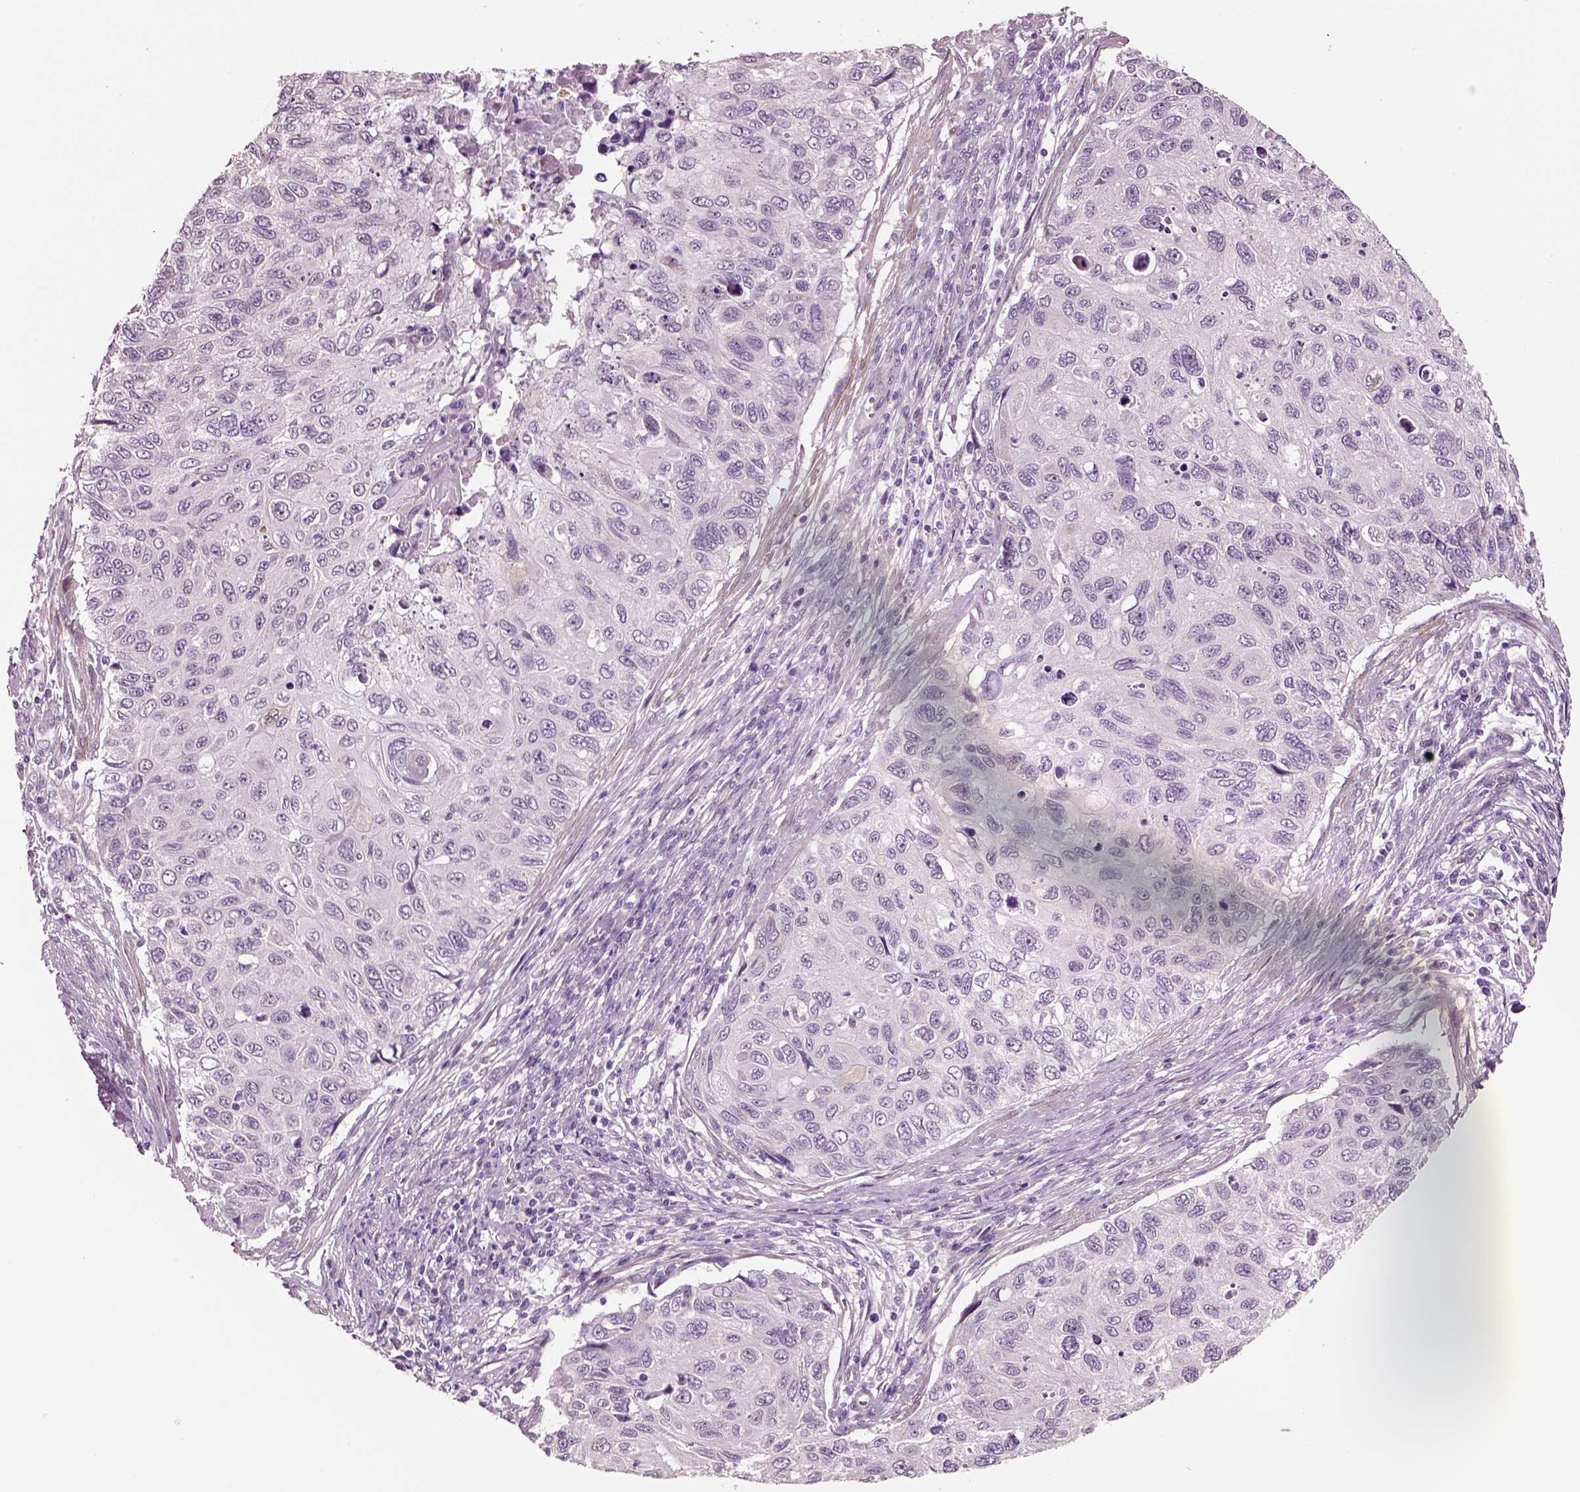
{"staining": {"intensity": "negative", "quantity": "none", "location": "none"}, "tissue": "cervical cancer", "cell_type": "Tumor cells", "image_type": "cancer", "snomed": [{"axis": "morphology", "description": "Squamous cell carcinoma, NOS"}, {"axis": "topography", "description": "Cervix"}], "caption": "A photomicrograph of human cervical cancer is negative for staining in tumor cells.", "gene": "SCML2", "patient": {"sex": "female", "age": 70}}